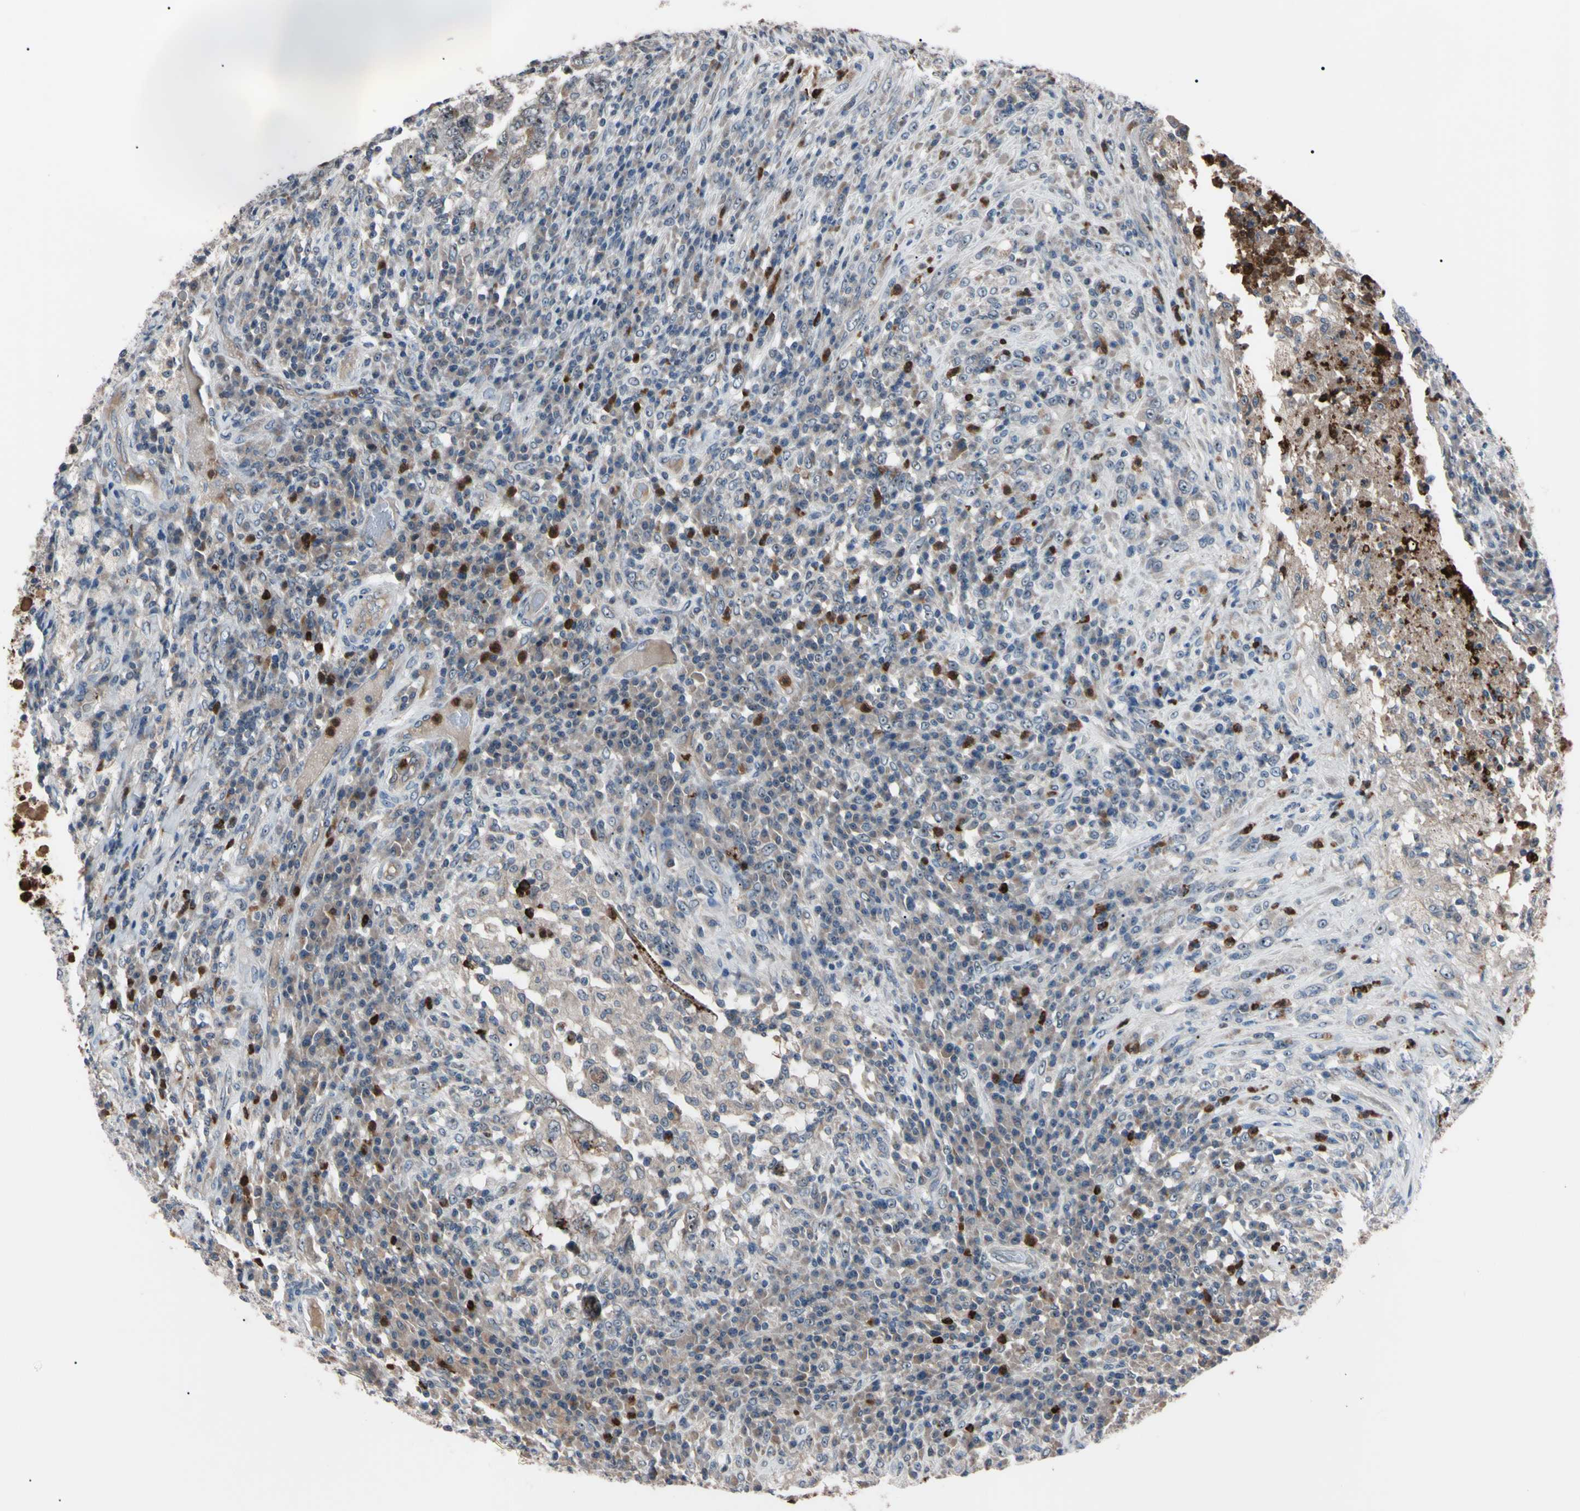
{"staining": {"intensity": "strong", "quantity": "<25%", "location": "cytoplasmic/membranous,nuclear"}, "tissue": "testis cancer", "cell_type": "Tumor cells", "image_type": "cancer", "snomed": [{"axis": "morphology", "description": "Necrosis, NOS"}, {"axis": "morphology", "description": "Carcinoma, Embryonal, NOS"}, {"axis": "topography", "description": "Testis"}], "caption": "Immunohistochemical staining of embryonal carcinoma (testis) displays medium levels of strong cytoplasmic/membranous and nuclear expression in about <25% of tumor cells.", "gene": "TRAF5", "patient": {"sex": "male", "age": 19}}